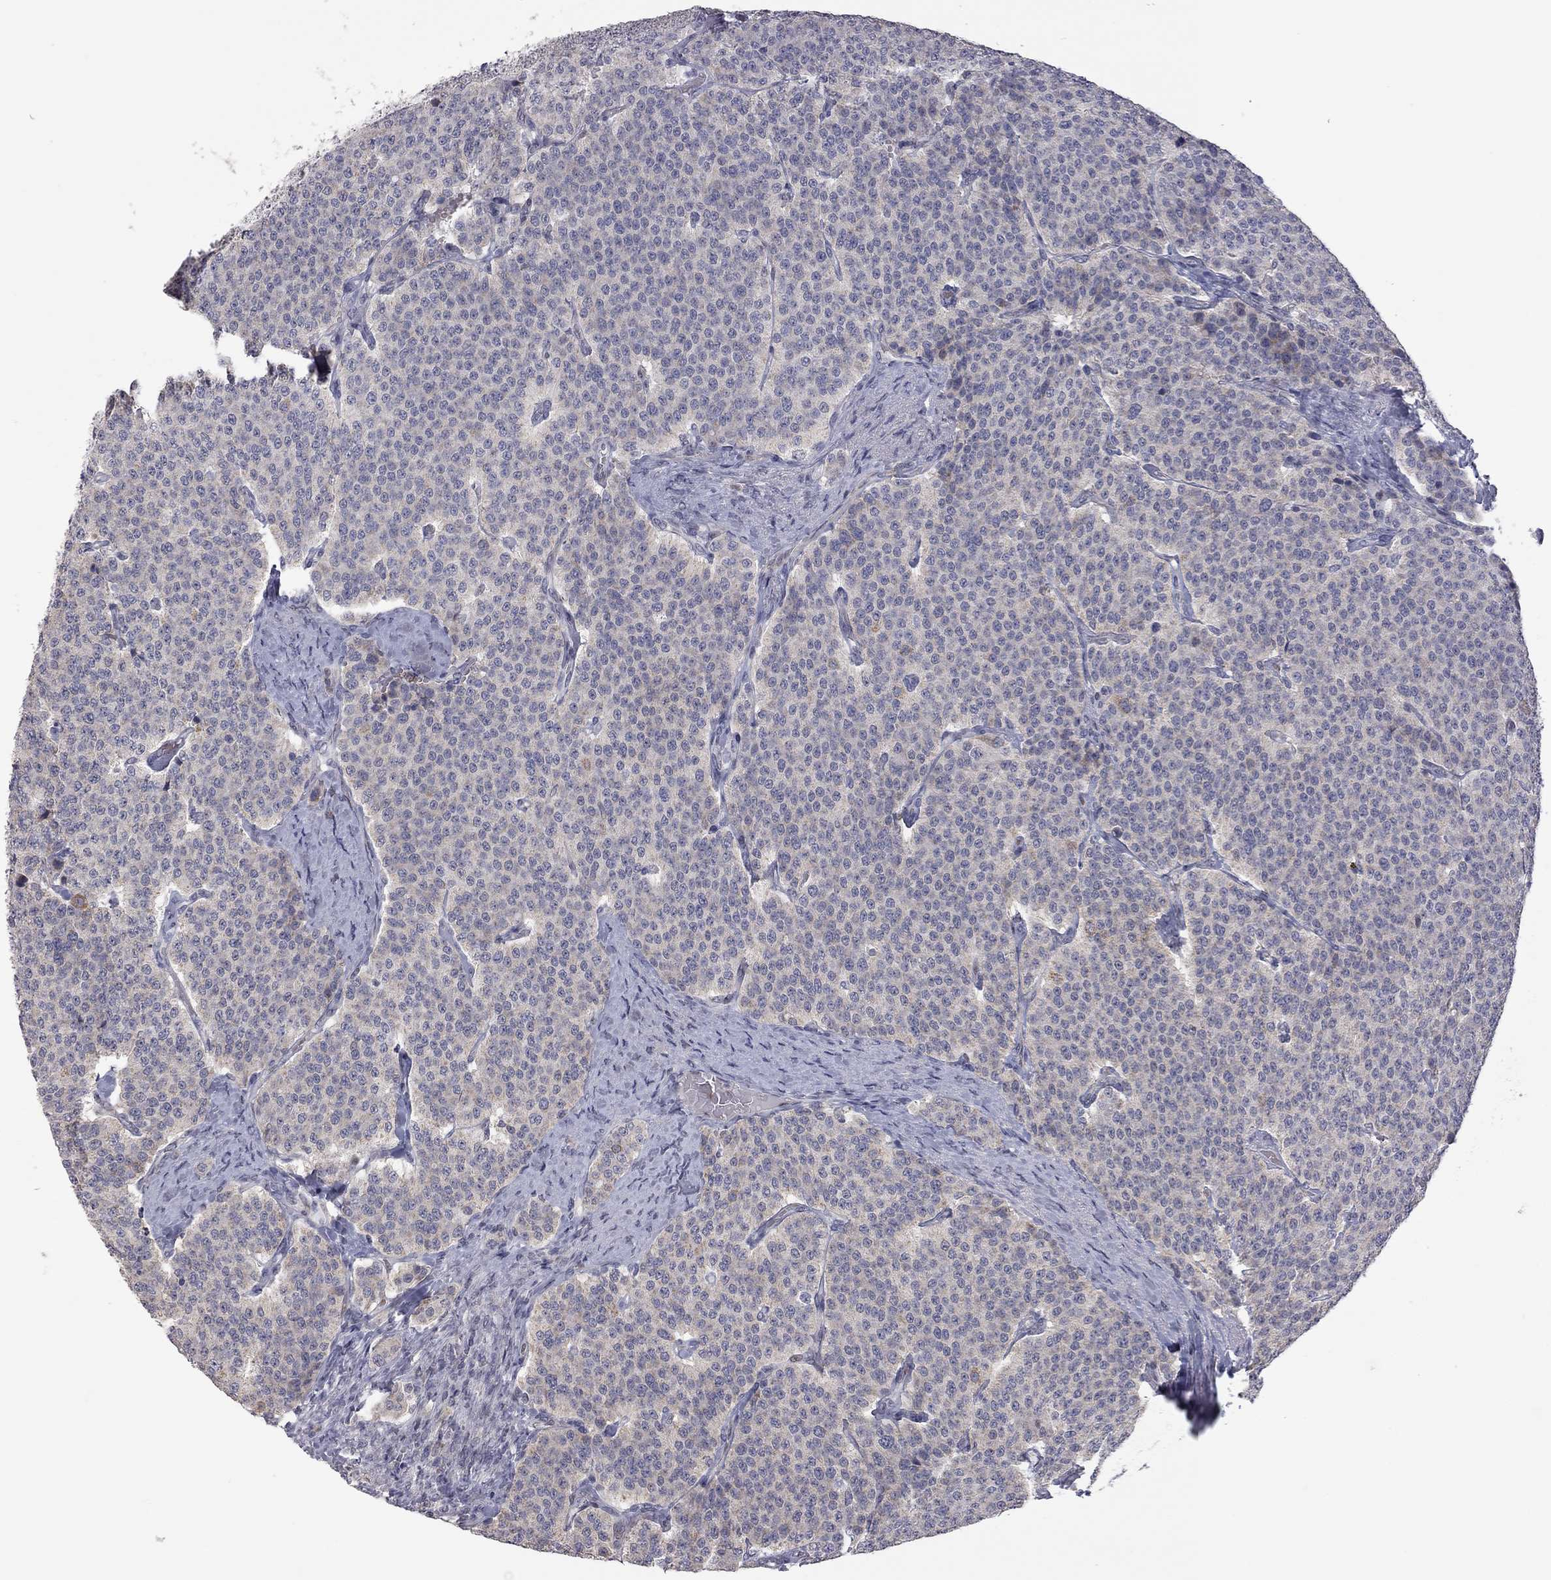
{"staining": {"intensity": "weak", "quantity": "25%-75%", "location": "cytoplasmic/membranous"}, "tissue": "carcinoid", "cell_type": "Tumor cells", "image_type": "cancer", "snomed": [{"axis": "morphology", "description": "Carcinoid, malignant, NOS"}, {"axis": "topography", "description": "Small intestine"}], "caption": "Malignant carcinoid tissue reveals weak cytoplasmic/membranous positivity in approximately 25%-75% of tumor cells, visualized by immunohistochemistry.", "gene": "MC3R", "patient": {"sex": "female", "age": 58}}